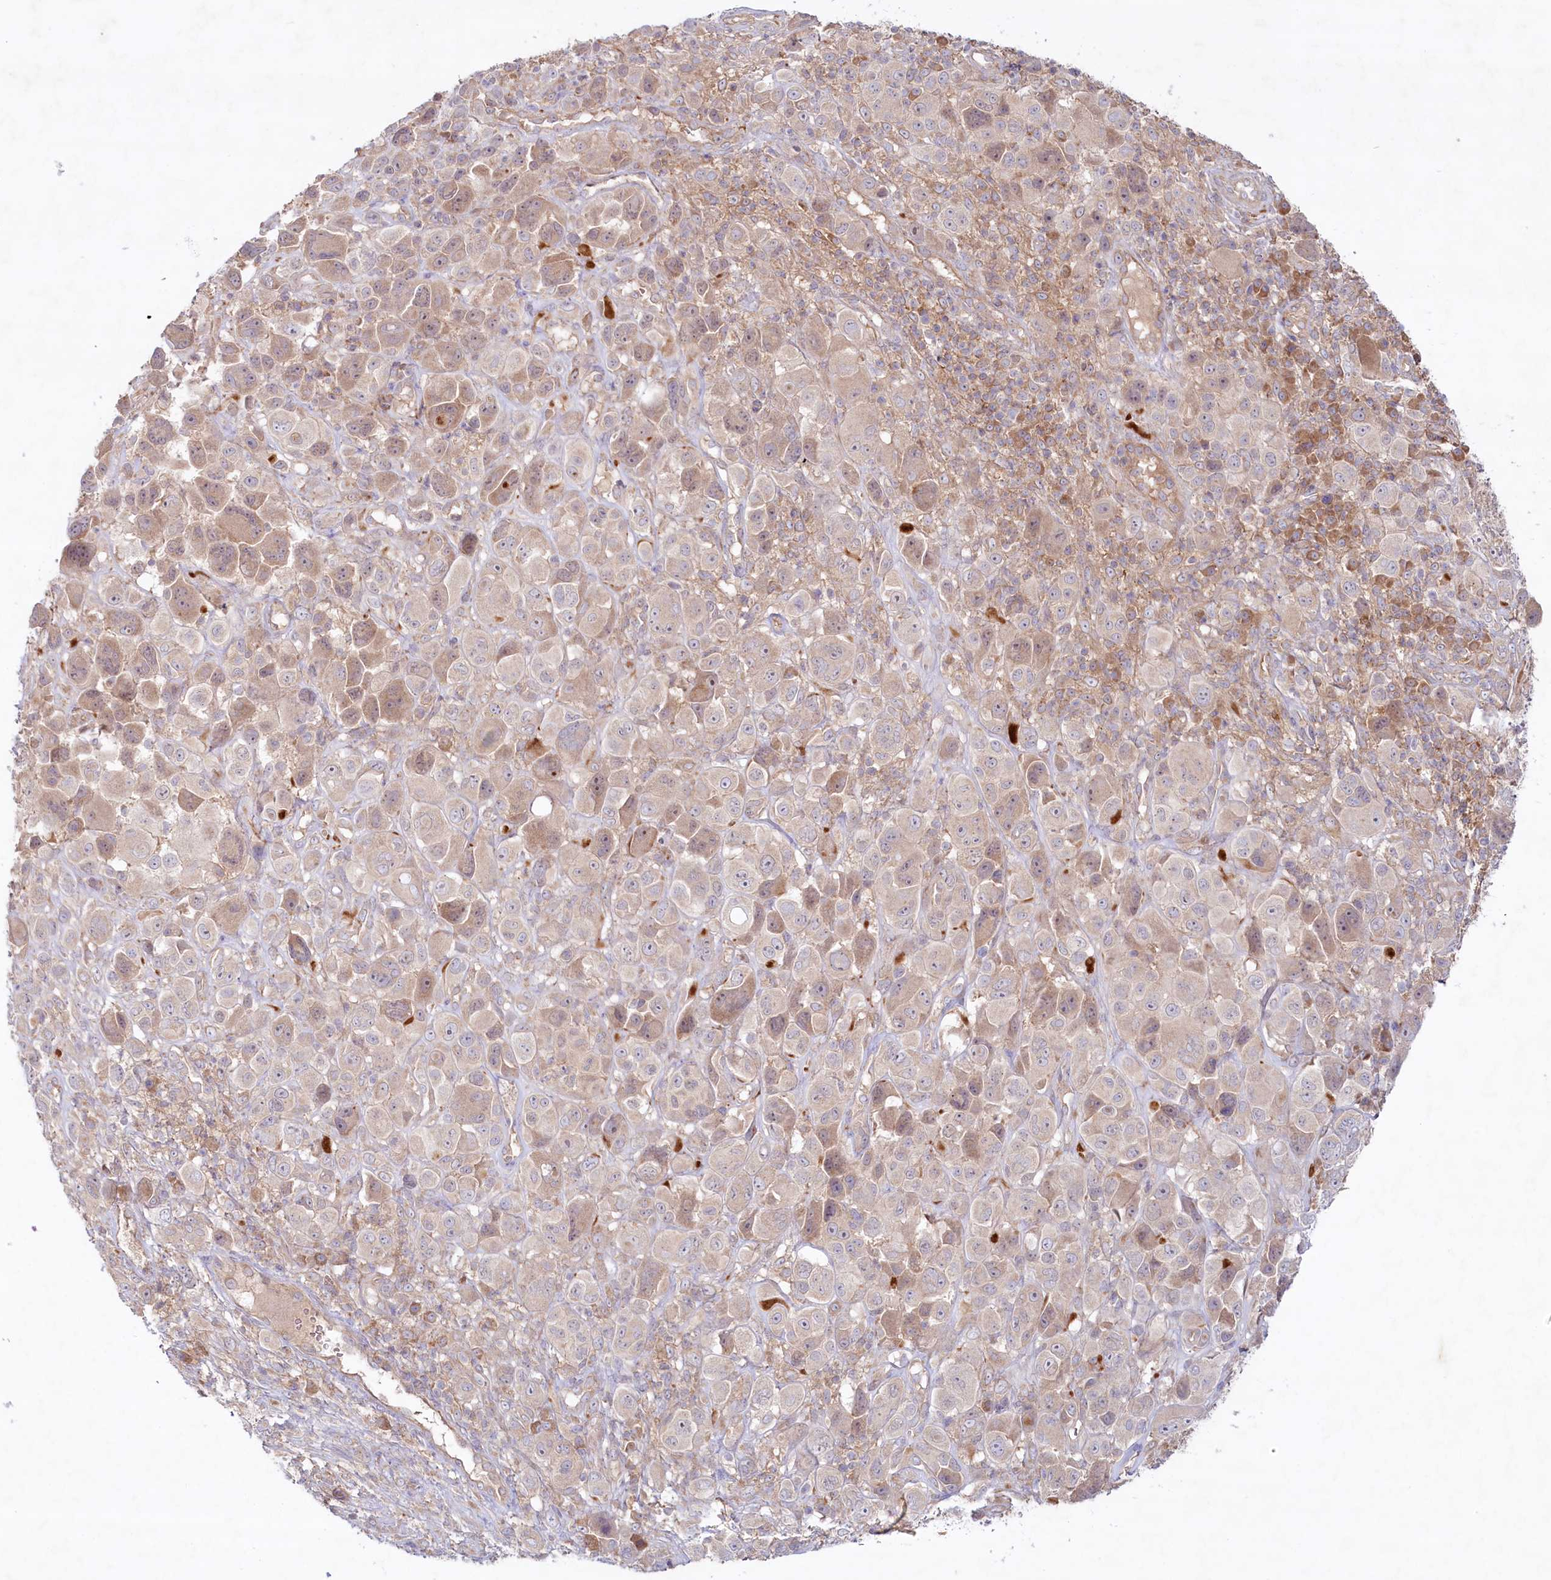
{"staining": {"intensity": "weak", "quantity": "25%-75%", "location": "cytoplasmic/membranous"}, "tissue": "melanoma", "cell_type": "Tumor cells", "image_type": "cancer", "snomed": [{"axis": "morphology", "description": "Malignant melanoma, NOS"}, {"axis": "topography", "description": "Skin of trunk"}], "caption": "Immunohistochemical staining of human malignant melanoma shows low levels of weak cytoplasmic/membranous protein expression in about 25%-75% of tumor cells.", "gene": "TNIP1", "patient": {"sex": "male", "age": 71}}